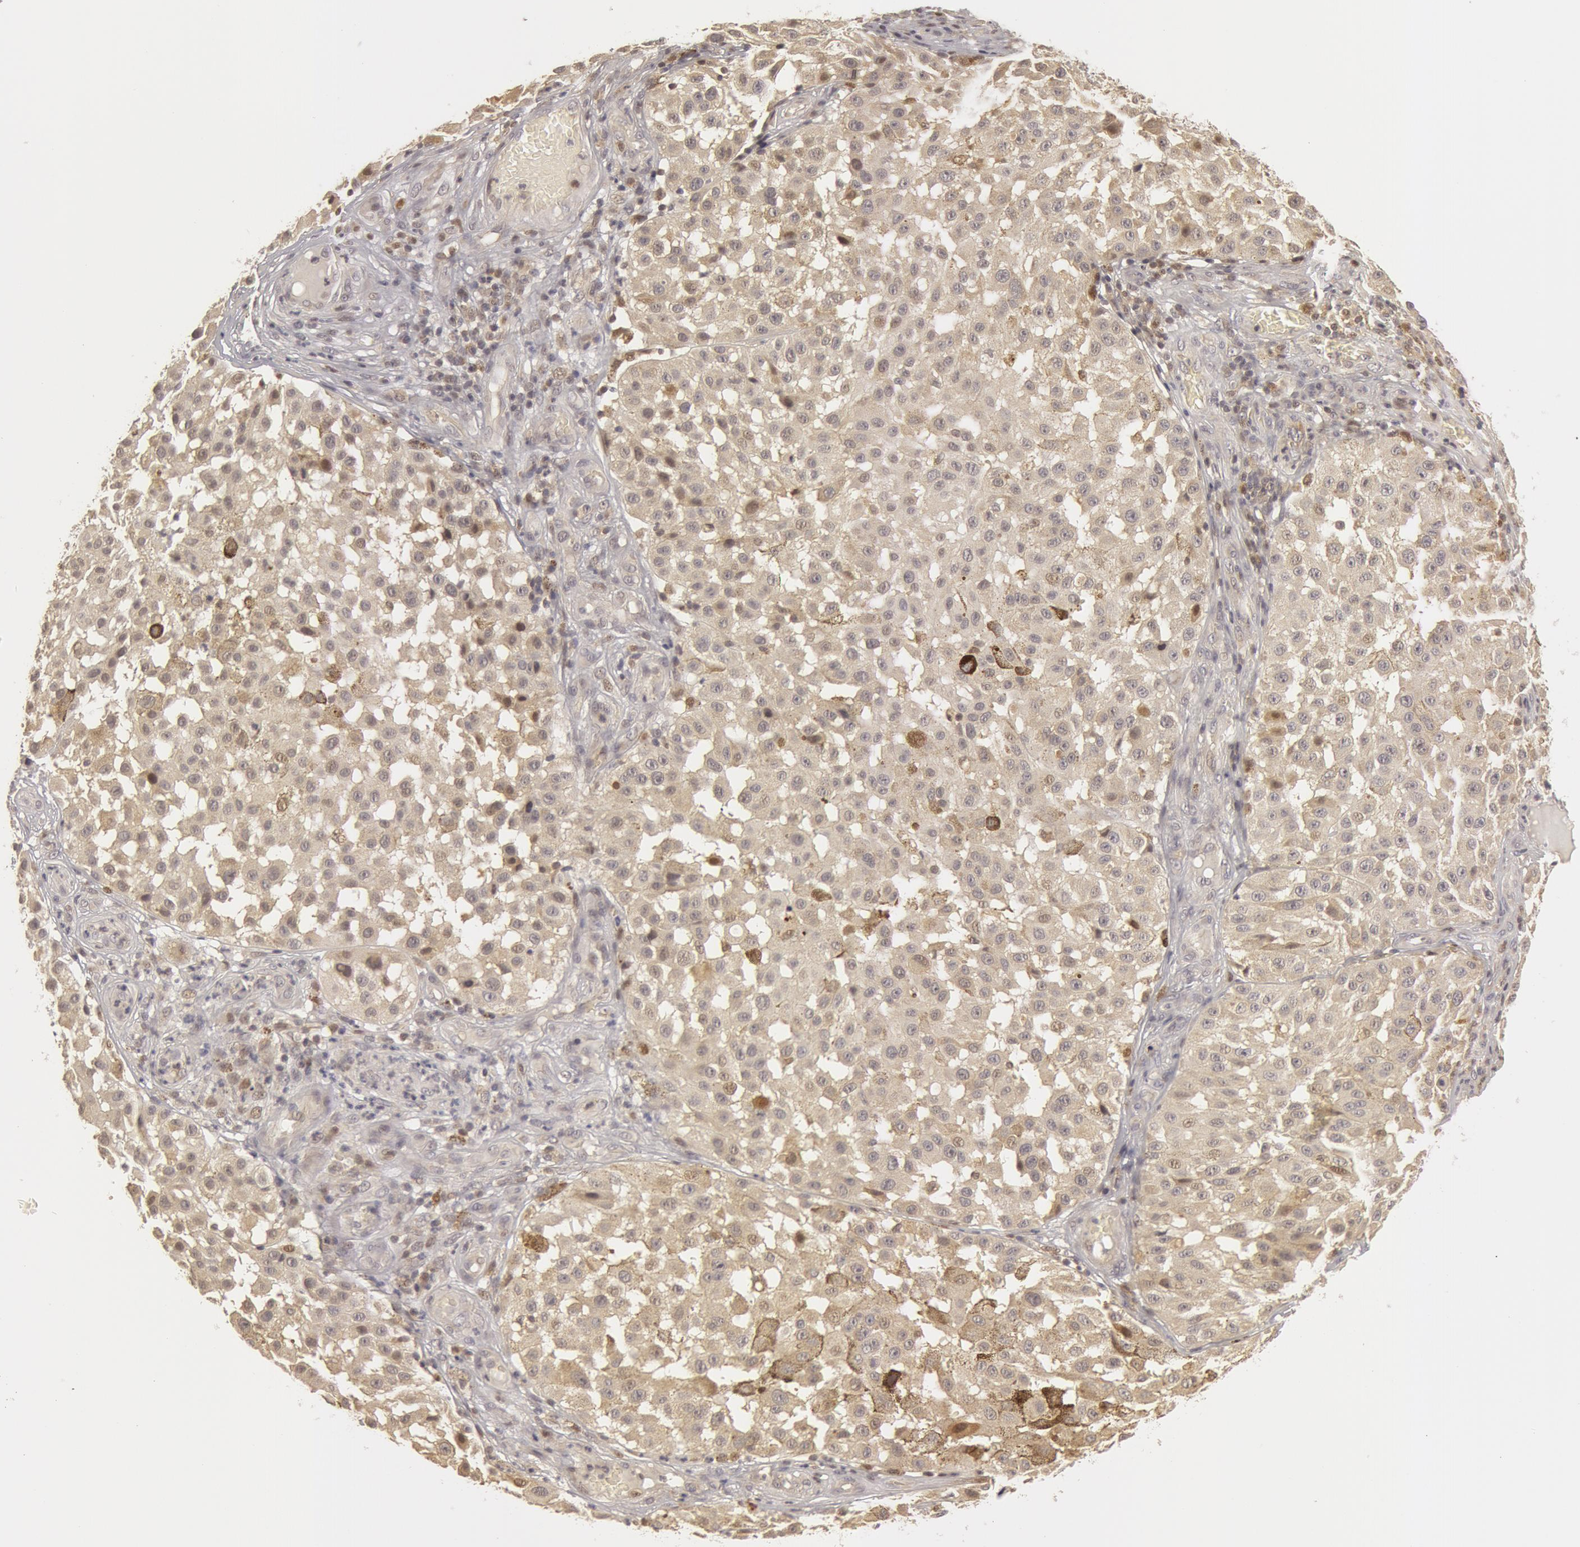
{"staining": {"intensity": "negative", "quantity": "none", "location": "none"}, "tissue": "melanoma", "cell_type": "Tumor cells", "image_type": "cancer", "snomed": [{"axis": "morphology", "description": "Malignant melanoma, NOS"}, {"axis": "topography", "description": "Skin"}], "caption": "Tumor cells show no significant protein expression in malignant melanoma.", "gene": "OASL", "patient": {"sex": "female", "age": 64}}